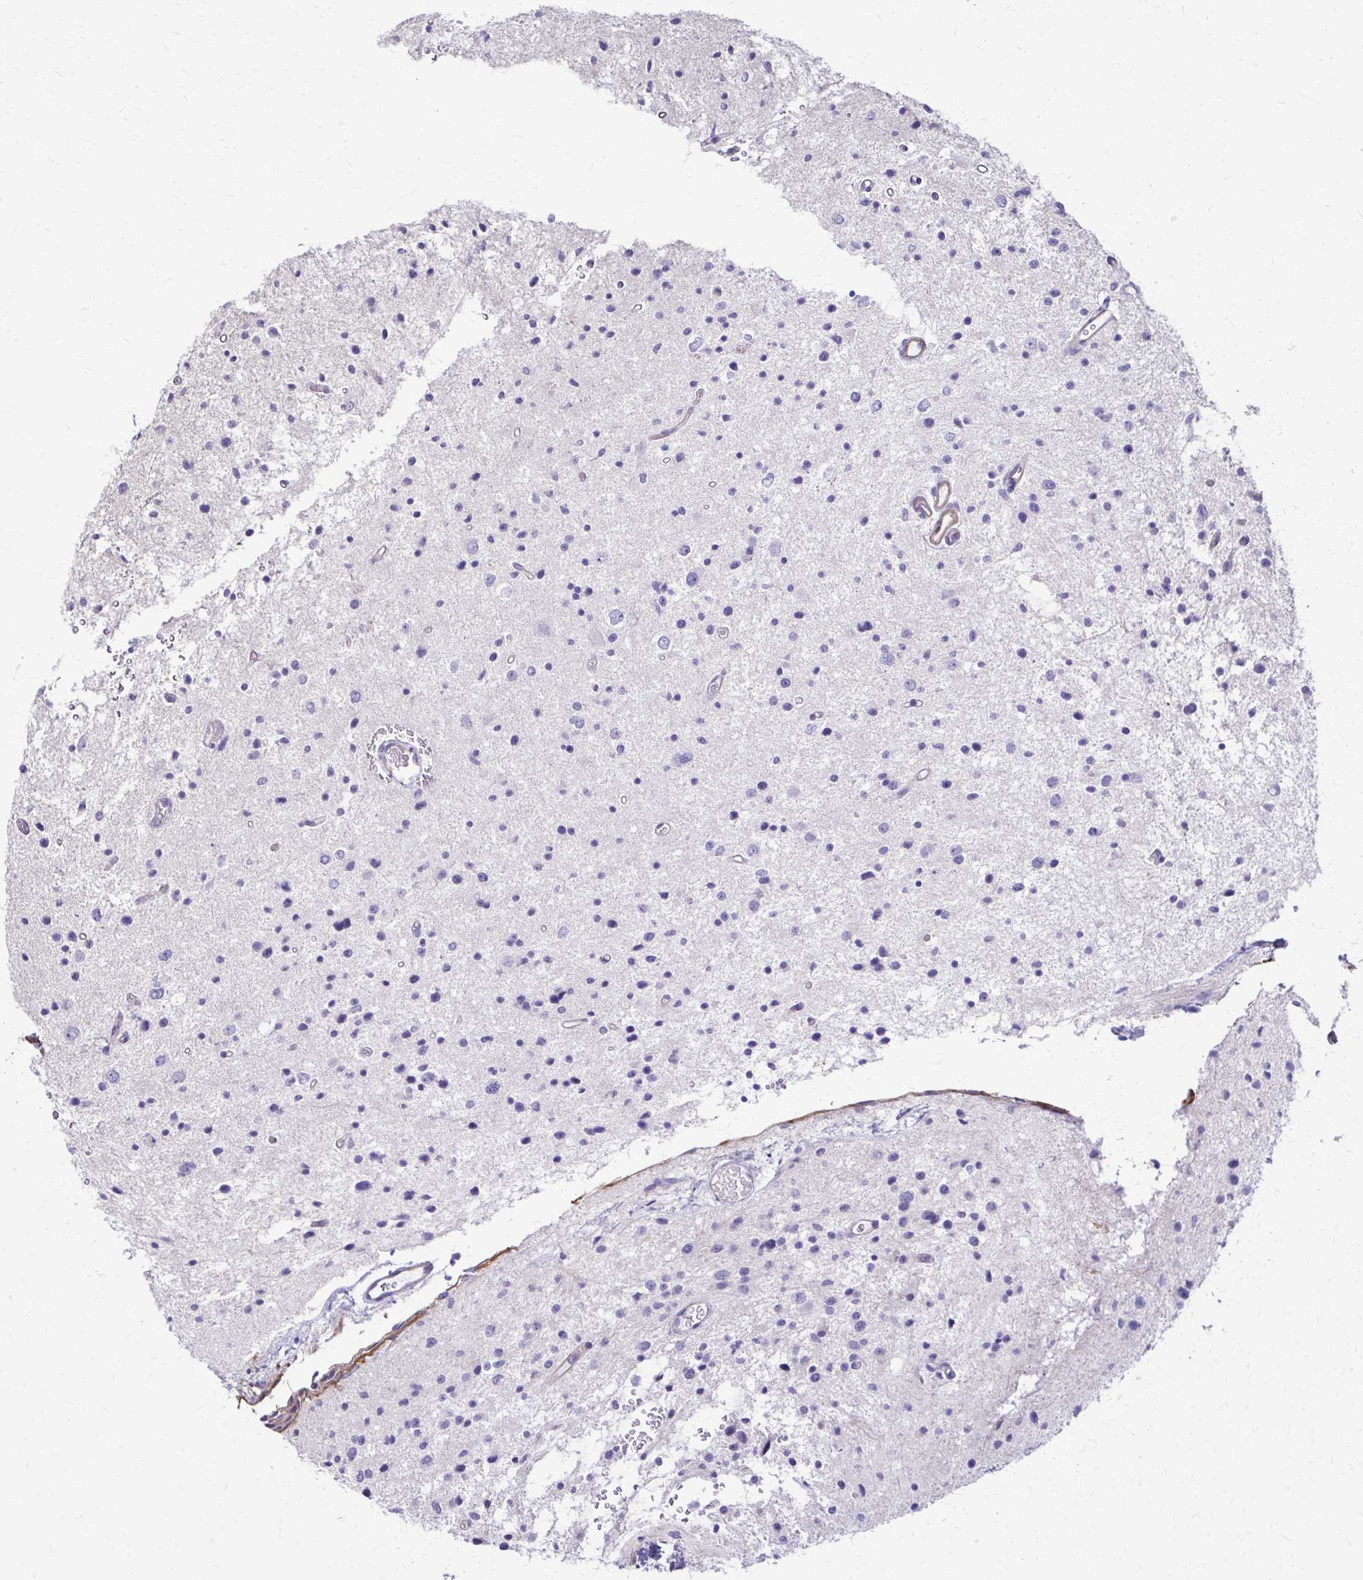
{"staining": {"intensity": "negative", "quantity": "none", "location": "none"}, "tissue": "glioma", "cell_type": "Tumor cells", "image_type": "cancer", "snomed": [{"axis": "morphology", "description": "Glioma, malignant, Low grade"}, {"axis": "topography", "description": "Brain"}], "caption": "Tumor cells are negative for brown protein staining in malignant glioma (low-grade). (IHC, brightfield microscopy, high magnification).", "gene": "DSP", "patient": {"sex": "male", "age": 43}}